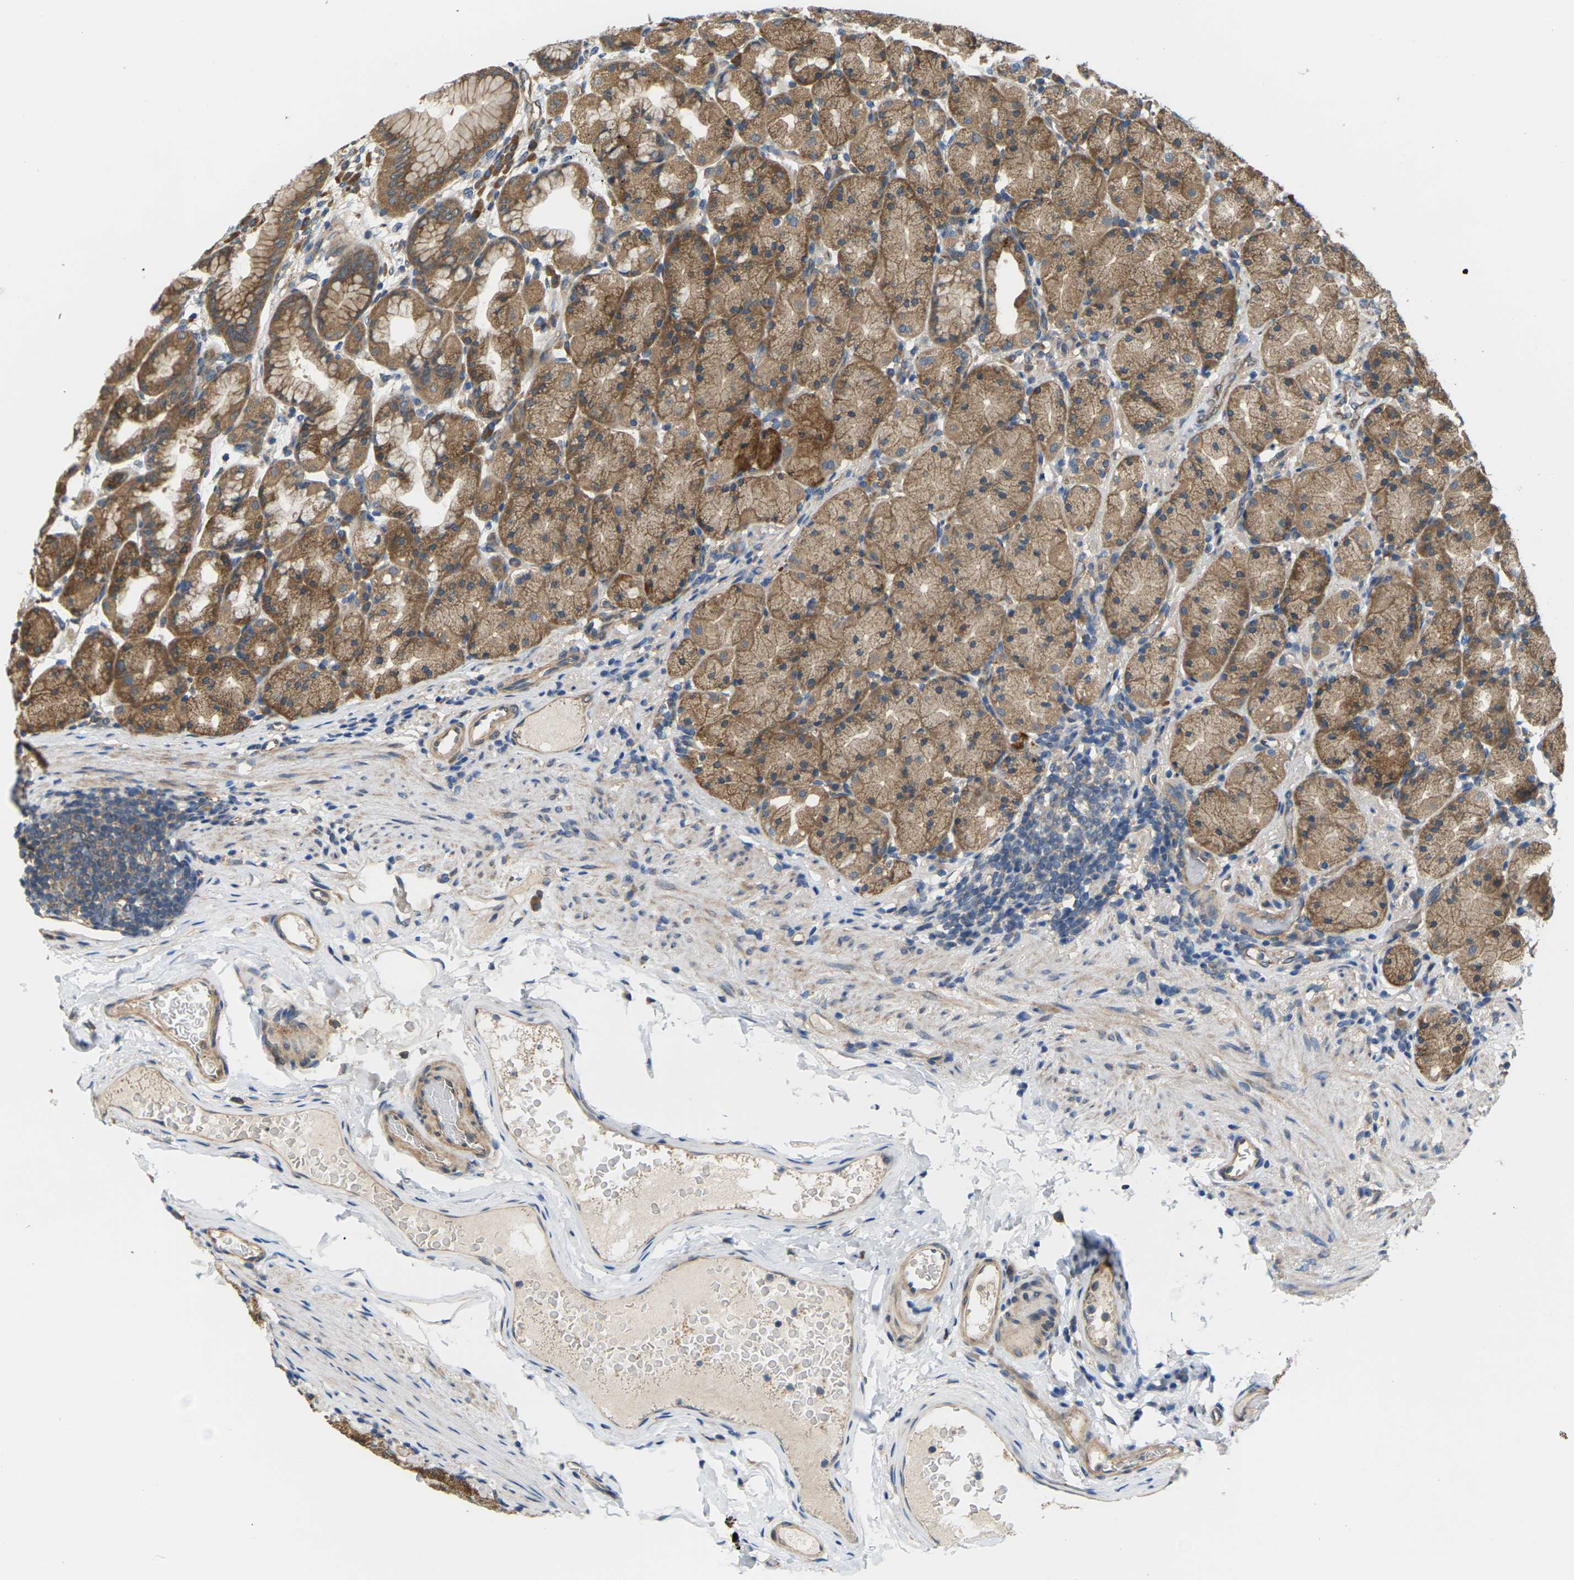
{"staining": {"intensity": "moderate", "quantity": ">75%", "location": "cytoplasmic/membranous"}, "tissue": "stomach", "cell_type": "Glandular cells", "image_type": "normal", "snomed": [{"axis": "morphology", "description": "Normal tissue, NOS"}, {"axis": "topography", "description": "Stomach, upper"}], "caption": "Moderate cytoplasmic/membranous staining is seen in about >75% of glandular cells in benign stomach.", "gene": "NRAS", "patient": {"sex": "male", "age": 68}}